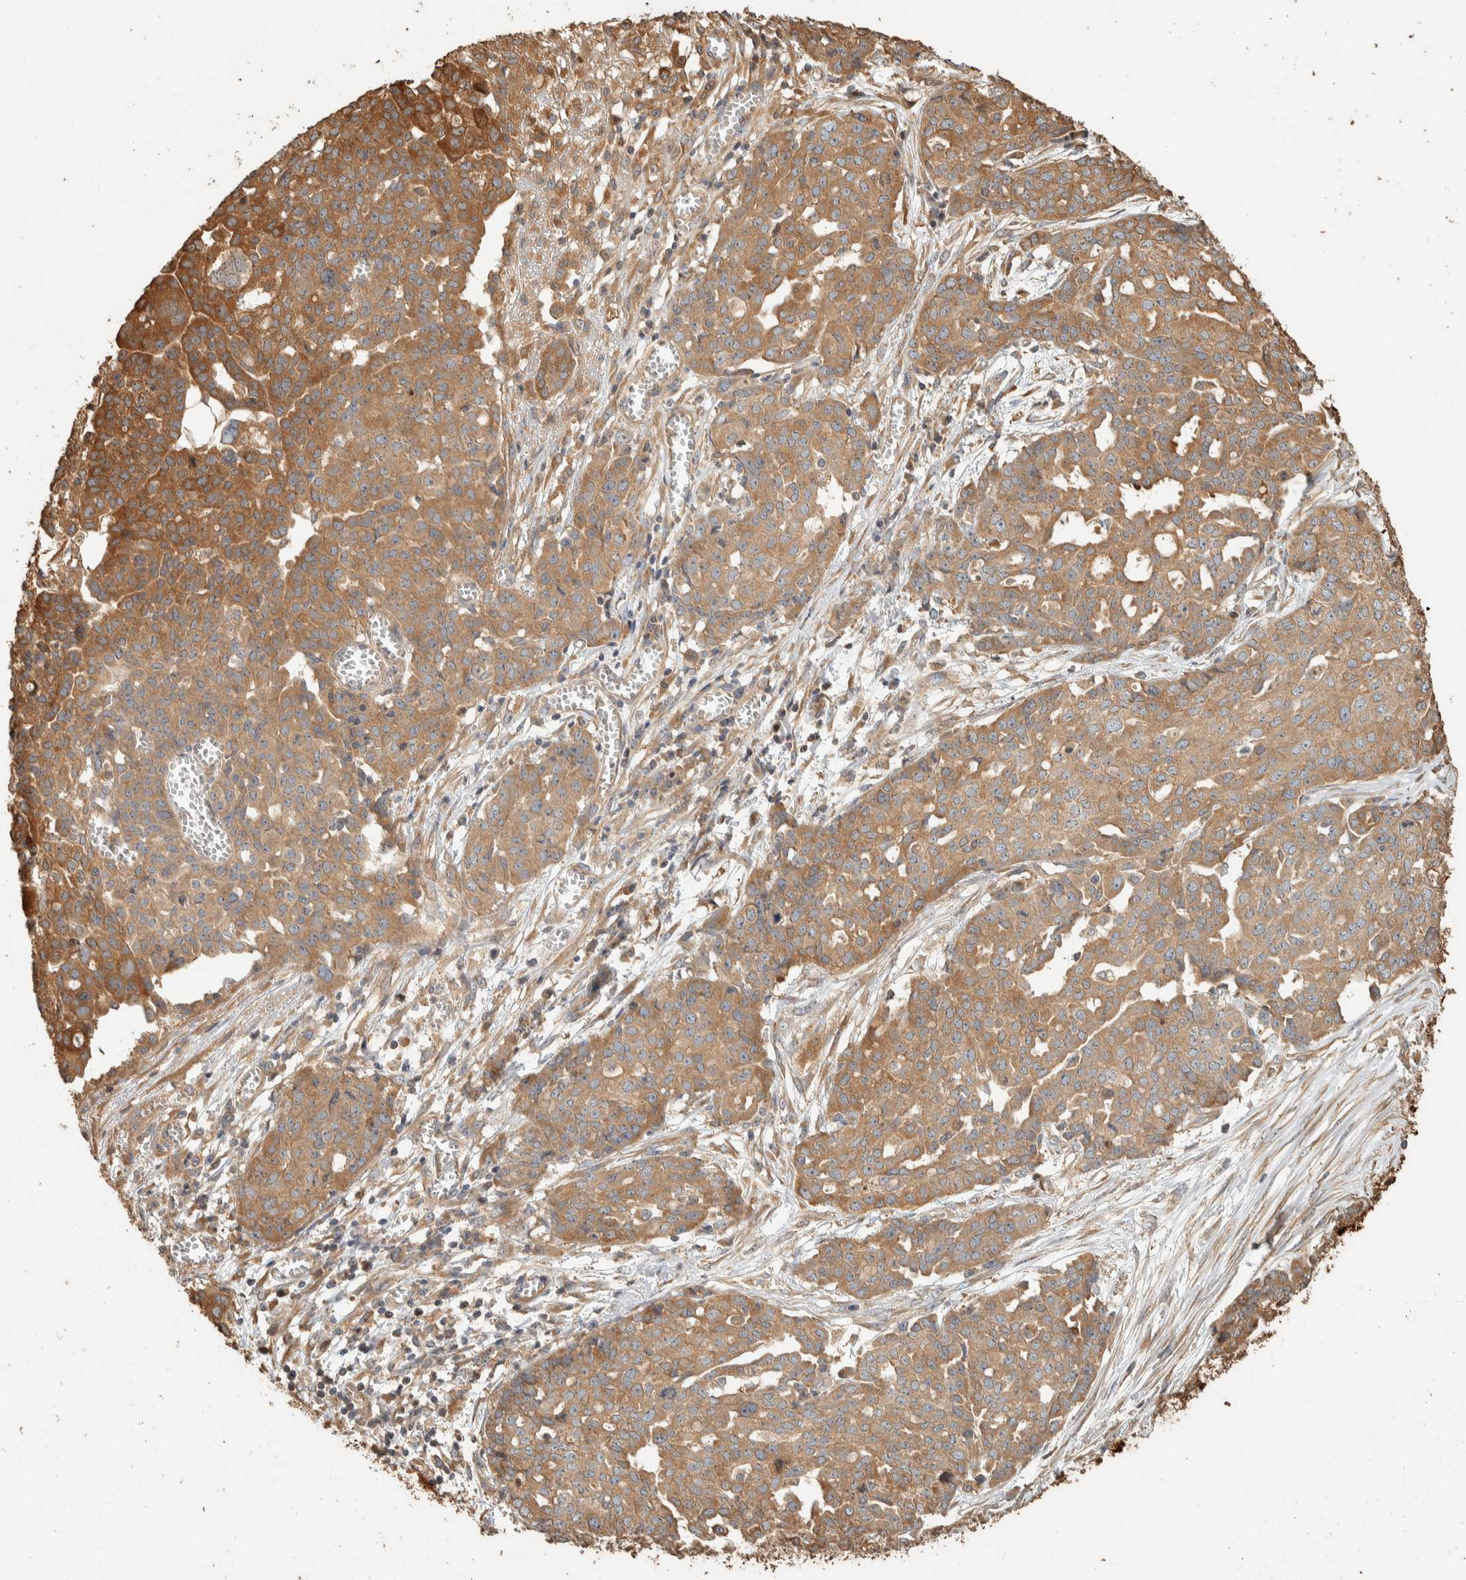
{"staining": {"intensity": "moderate", "quantity": ">75%", "location": "cytoplasmic/membranous"}, "tissue": "ovarian cancer", "cell_type": "Tumor cells", "image_type": "cancer", "snomed": [{"axis": "morphology", "description": "Cystadenocarcinoma, serous, NOS"}, {"axis": "topography", "description": "Soft tissue"}, {"axis": "topography", "description": "Ovary"}], "caption": "There is medium levels of moderate cytoplasmic/membranous staining in tumor cells of ovarian serous cystadenocarcinoma, as demonstrated by immunohistochemical staining (brown color).", "gene": "EXOC7", "patient": {"sex": "female", "age": 57}}